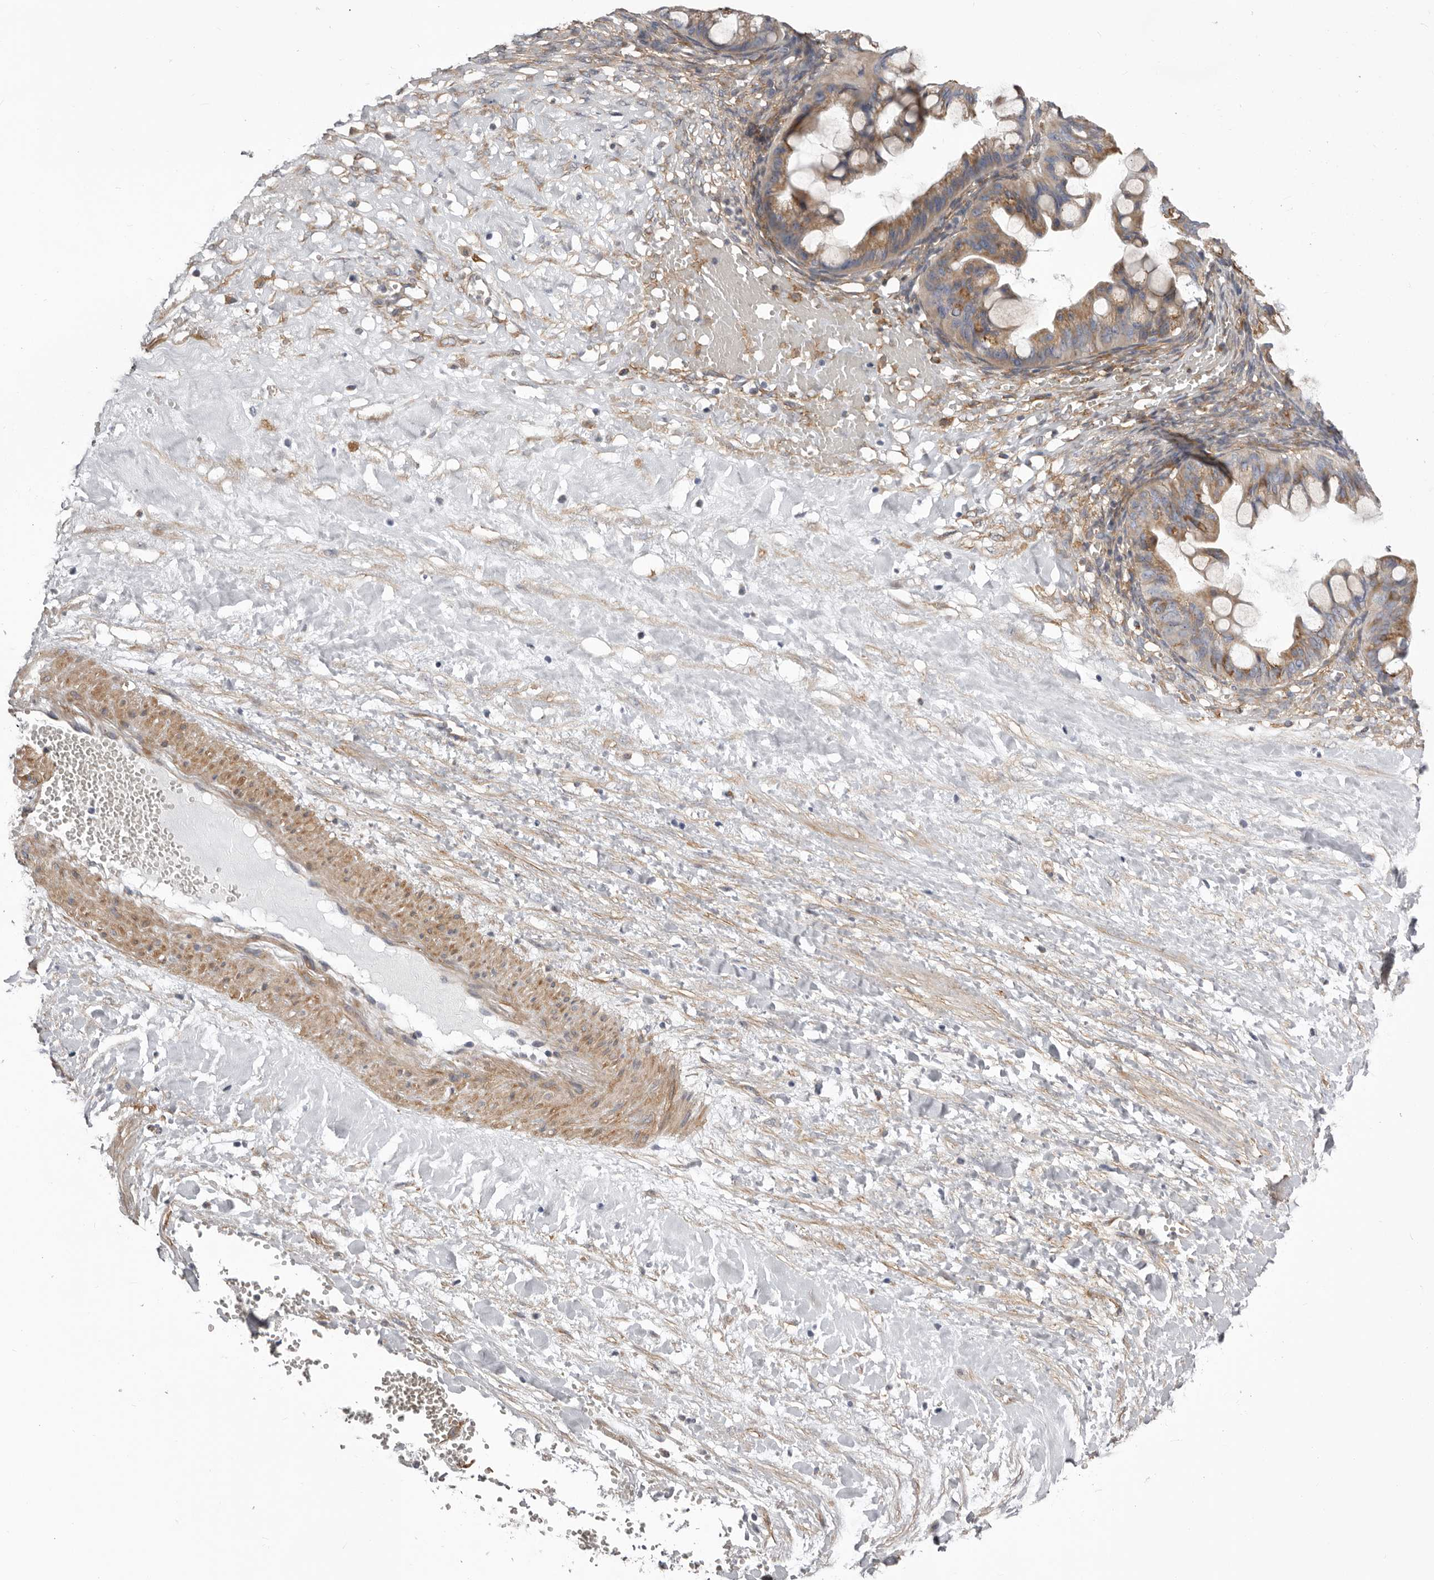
{"staining": {"intensity": "moderate", "quantity": ">75%", "location": "cytoplasmic/membranous"}, "tissue": "ovarian cancer", "cell_type": "Tumor cells", "image_type": "cancer", "snomed": [{"axis": "morphology", "description": "Cystadenocarcinoma, mucinous, NOS"}, {"axis": "topography", "description": "Ovary"}], "caption": "Immunohistochemical staining of human mucinous cystadenocarcinoma (ovarian) displays medium levels of moderate cytoplasmic/membranous protein expression in approximately >75% of tumor cells.", "gene": "ENAH", "patient": {"sex": "female", "age": 73}}